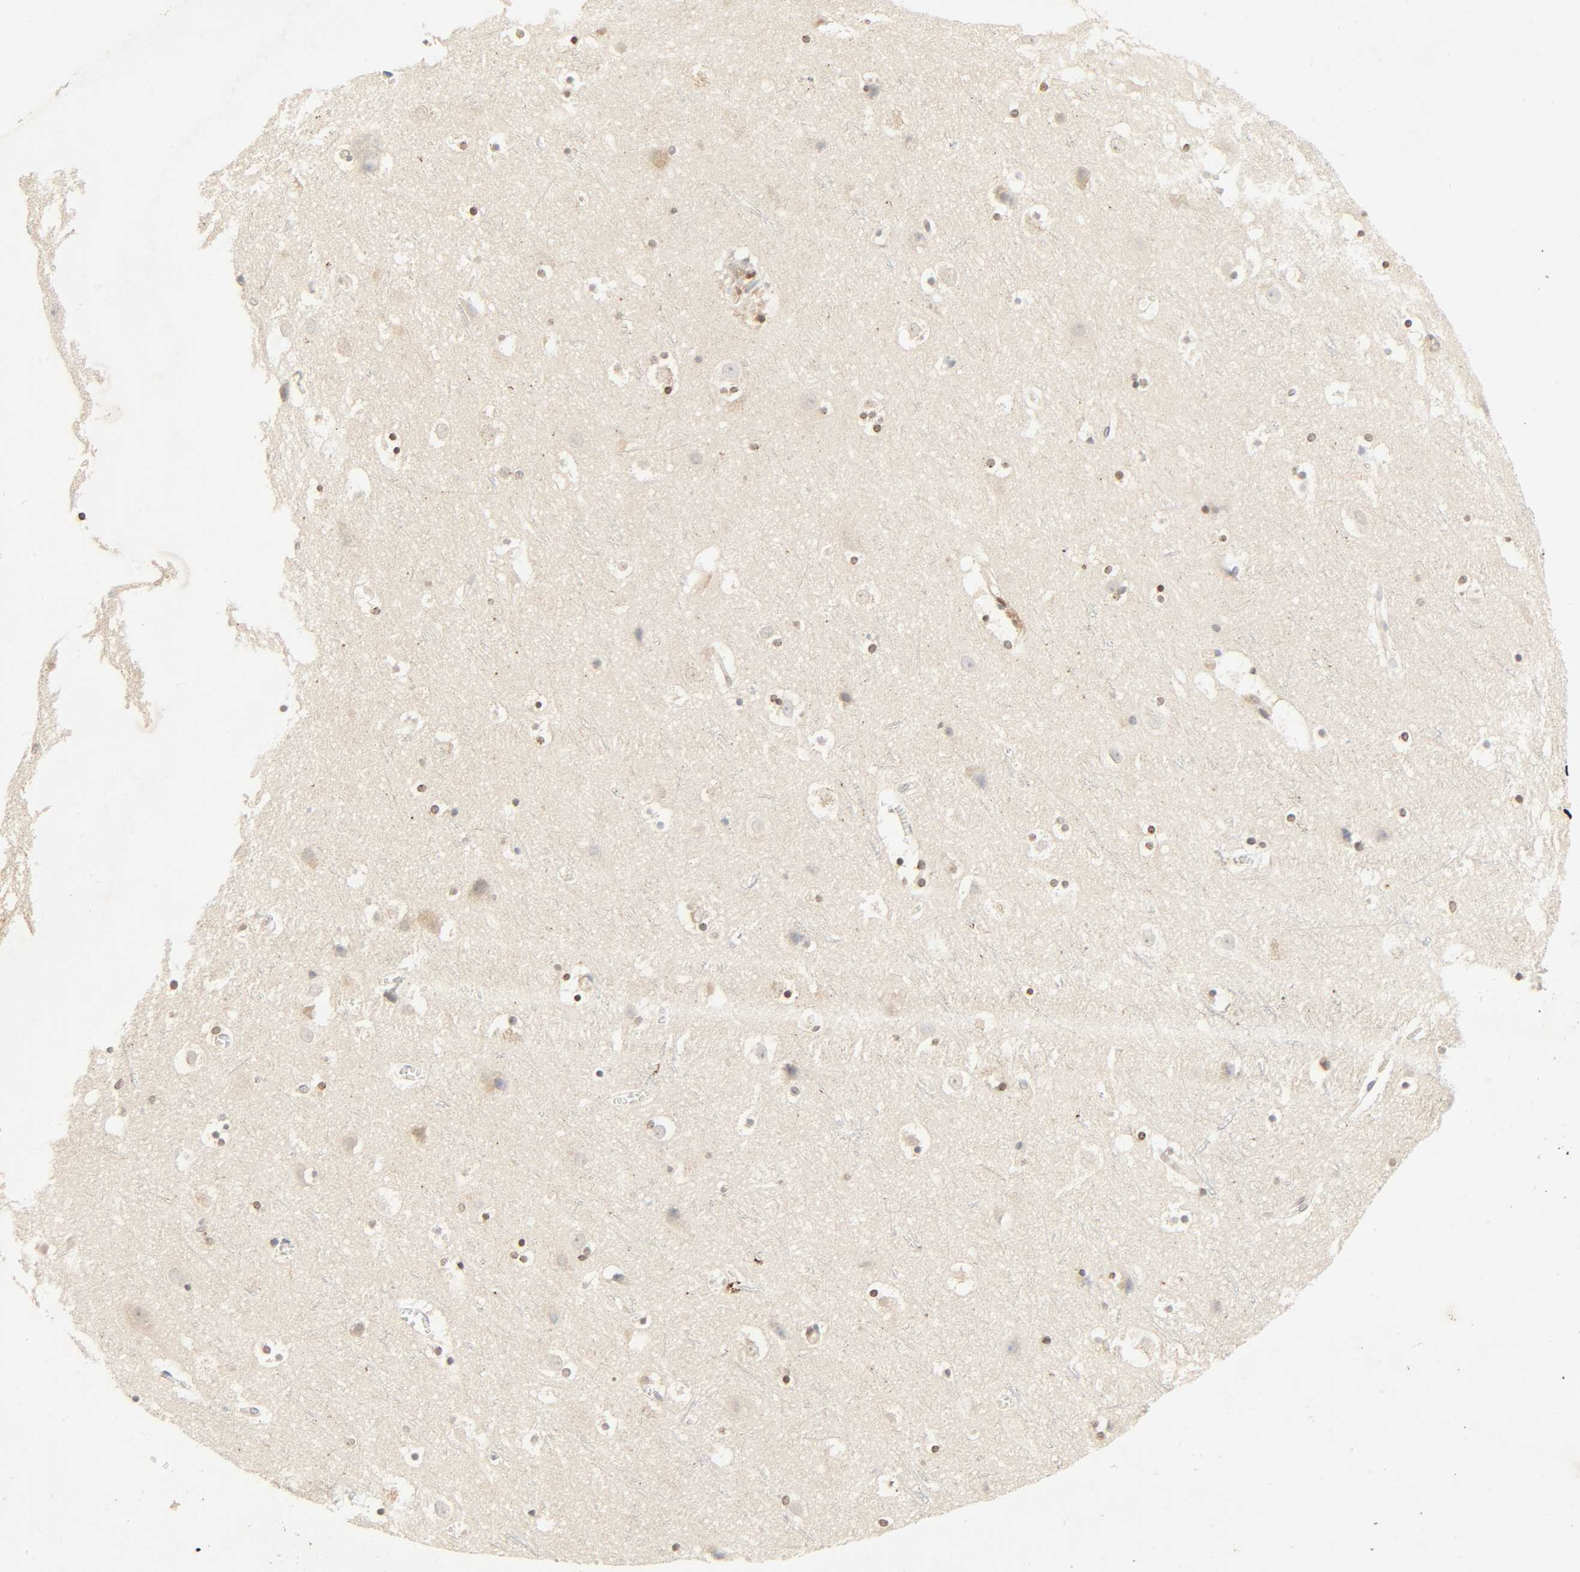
{"staining": {"intensity": "moderate", "quantity": ">75%", "location": "nuclear"}, "tissue": "cerebral cortex", "cell_type": "Endothelial cells", "image_type": "normal", "snomed": [{"axis": "morphology", "description": "Normal tissue, NOS"}, {"axis": "topography", "description": "Cerebral cortex"}], "caption": "DAB (3,3'-diaminobenzidine) immunohistochemical staining of normal human cerebral cortex demonstrates moderate nuclear protein positivity in approximately >75% of endothelial cells. The staining was performed using DAB to visualize the protein expression in brown, while the nuclei were stained in blue with hematoxylin (Magnification: 20x).", "gene": "UBC", "patient": {"sex": "male", "age": 45}}